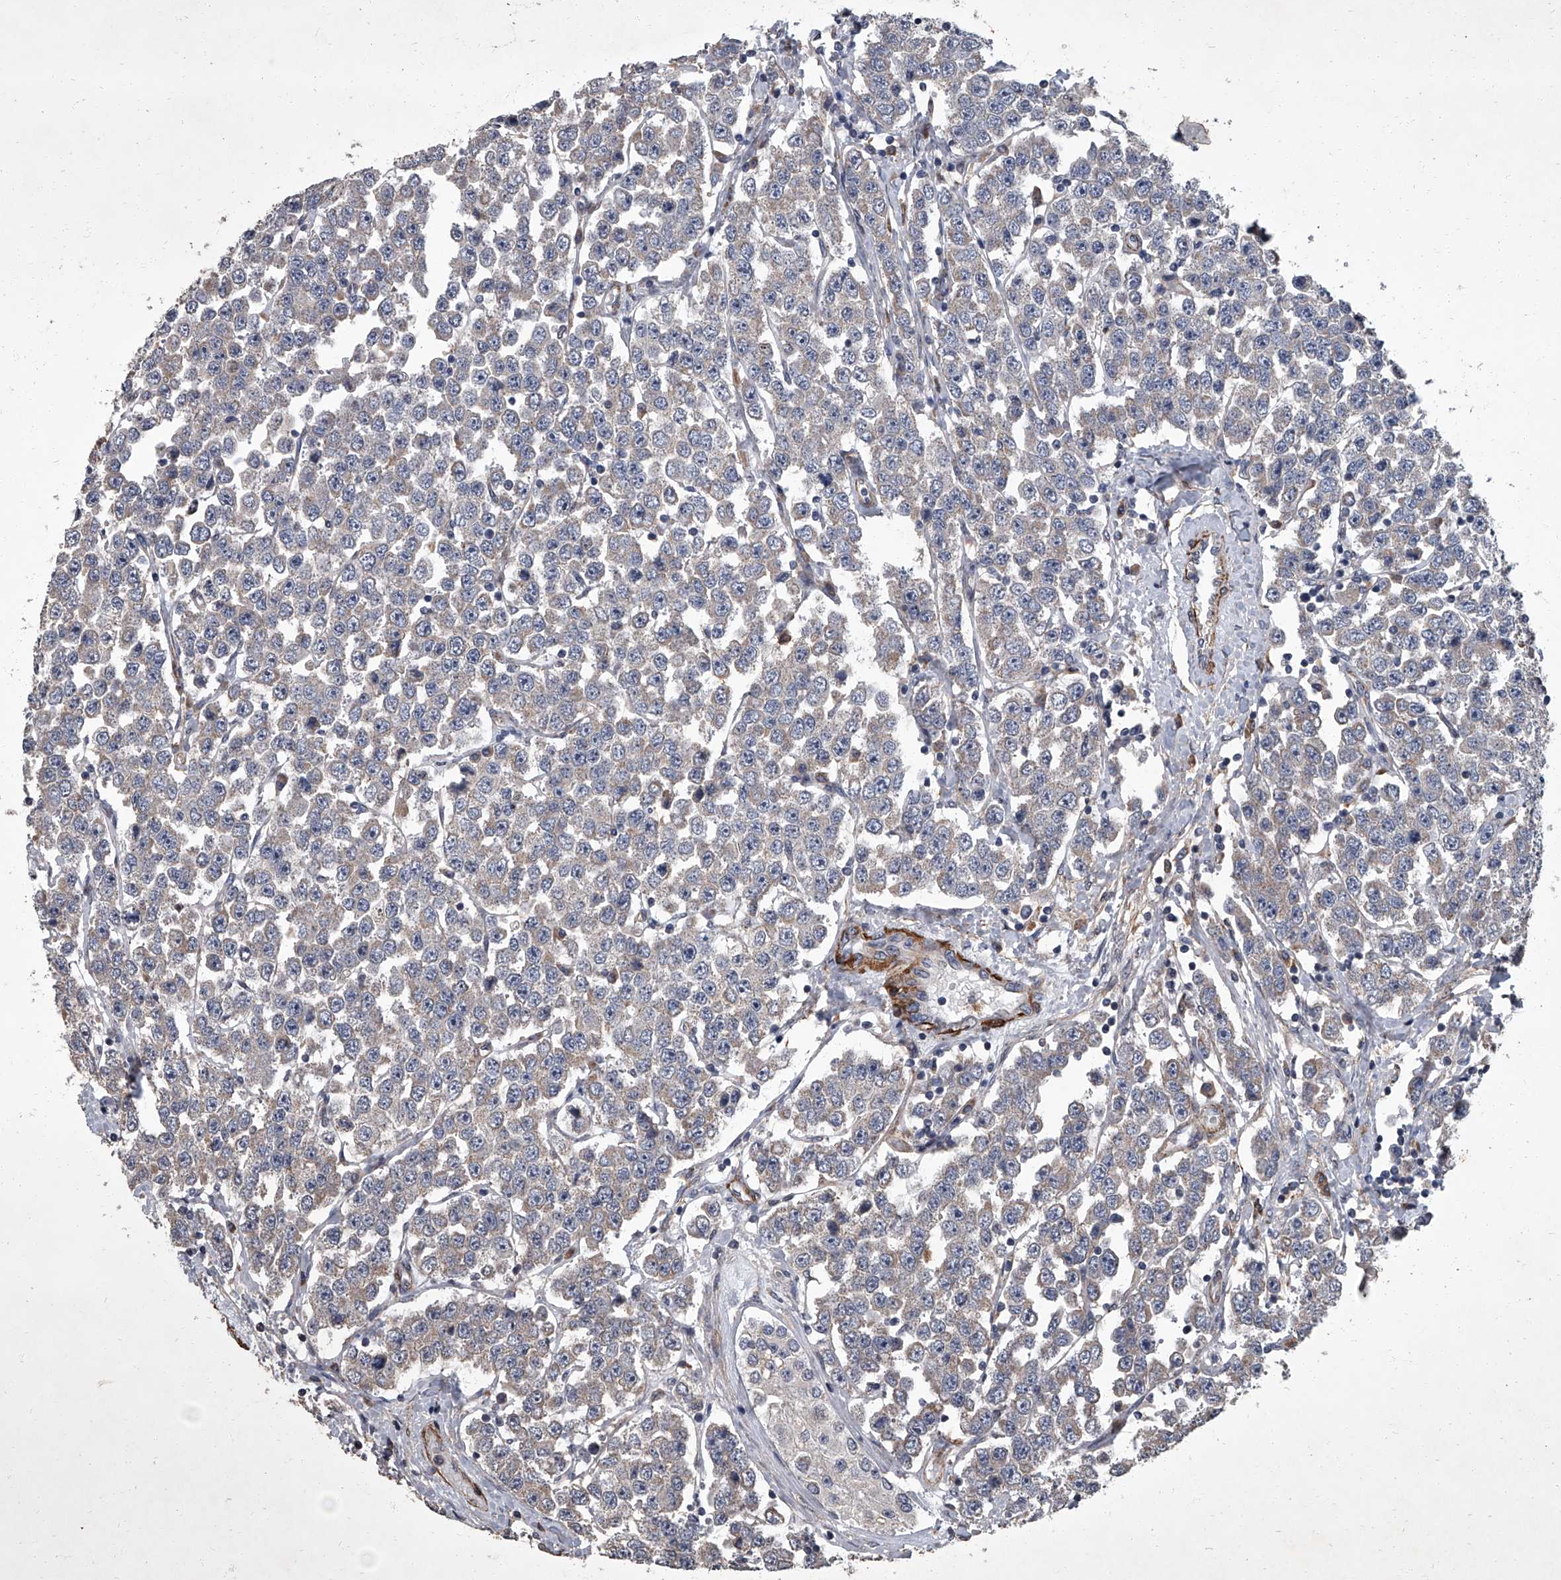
{"staining": {"intensity": "weak", "quantity": "25%-75%", "location": "cytoplasmic/membranous"}, "tissue": "testis cancer", "cell_type": "Tumor cells", "image_type": "cancer", "snomed": [{"axis": "morphology", "description": "Seminoma, NOS"}, {"axis": "topography", "description": "Testis"}], "caption": "DAB (3,3'-diaminobenzidine) immunohistochemical staining of testis seminoma reveals weak cytoplasmic/membranous protein expression in about 25%-75% of tumor cells.", "gene": "SIRT4", "patient": {"sex": "male", "age": 28}}